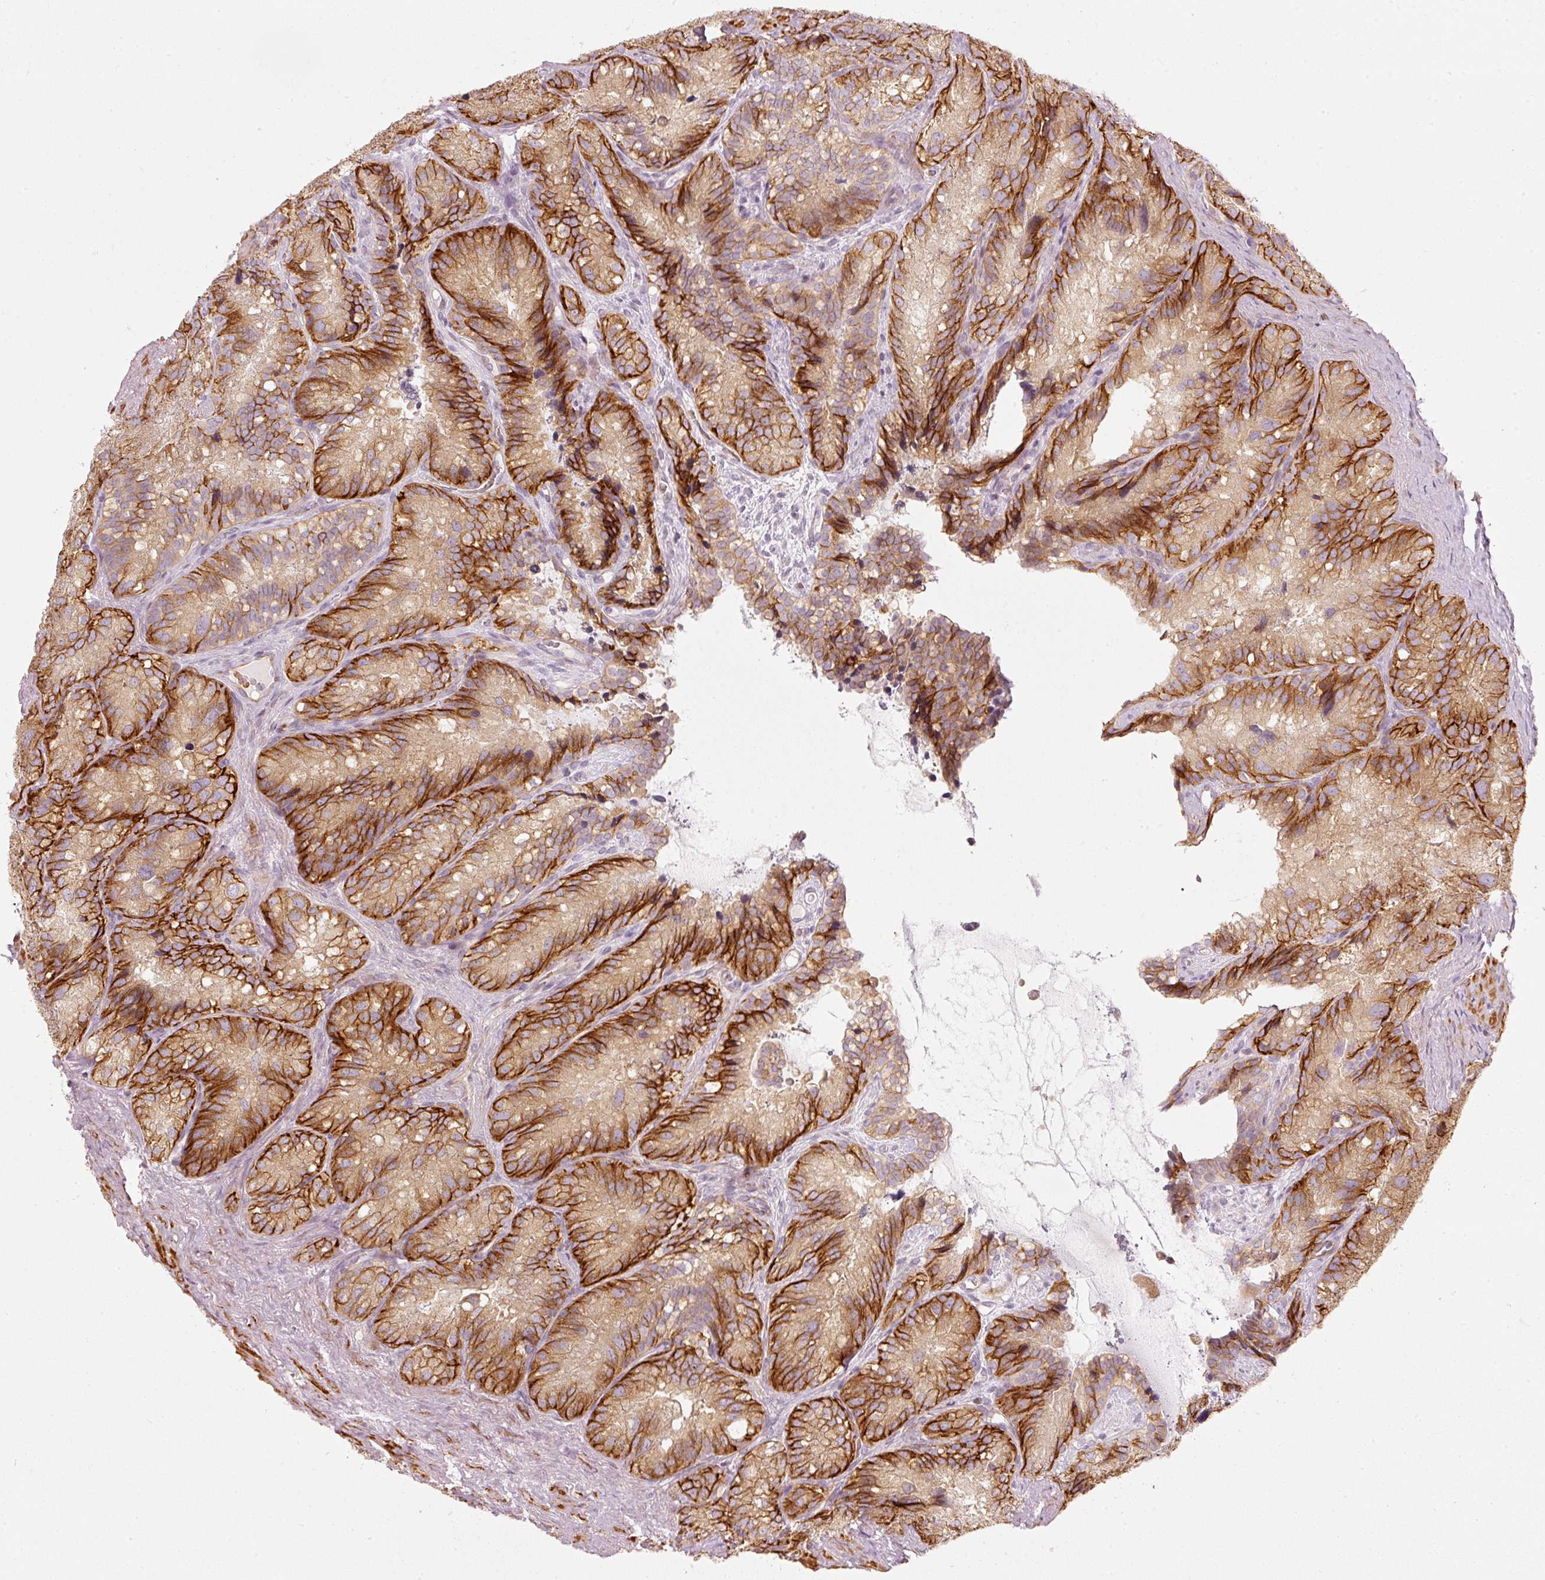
{"staining": {"intensity": "strong", "quantity": "25%-75%", "location": "cytoplasmic/membranous"}, "tissue": "seminal vesicle", "cell_type": "Glandular cells", "image_type": "normal", "snomed": [{"axis": "morphology", "description": "Normal tissue, NOS"}, {"axis": "topography", "description": "Seminal veicle"}], "caption": "Immunohistochemical staining of benign seminal vesicle shows high levels of strong cytoplasmic/membranous positivity in approximately 25%-75% of glandular cells. (brown staining indicates protein expression, while blue staining denotes nuclei).", "gene": "KCNQ1", "patient": {"sex": "male", "age": 69}}